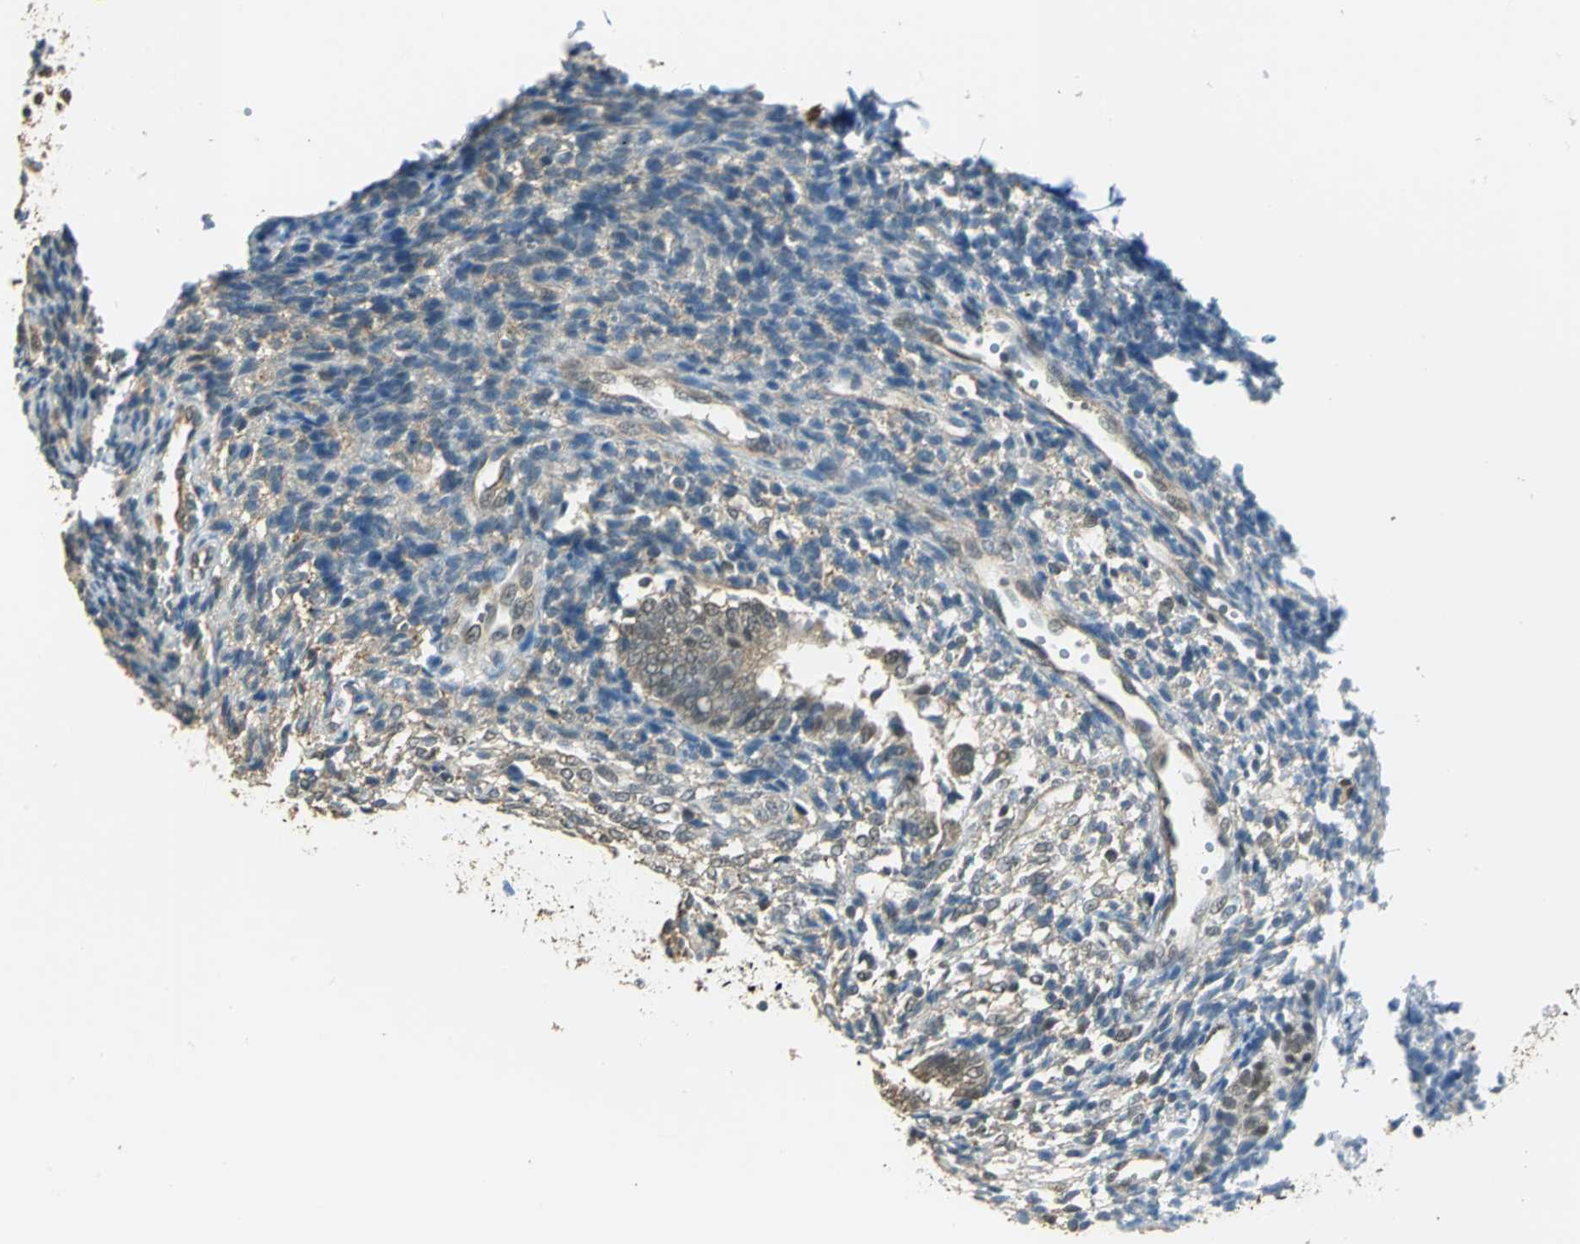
{"staining": {"intensity": "moderate", "quantity": ">75%", "location": "cytoplasmic/membranous"}, "tissue": "endometrium", "cell_type": "Cells in endometrial stroma", "image_type": "normal", "snomed": [{"axis": "morphology", "description": "Normal tissue, NOS"}, {"axis": "topography", "description": "Uterus"}, {"axis": "topography", "description": "Endometrium"}], "caption": "This image displays immunohistochemistry (IHC) staining of normal endometrium, with medium moderate cytoplasmic/membranous expression in approximately >75% of cells in endometrial stroma.", "gene": "PARK7", "patient": {"sex": "female", "age": 33}}